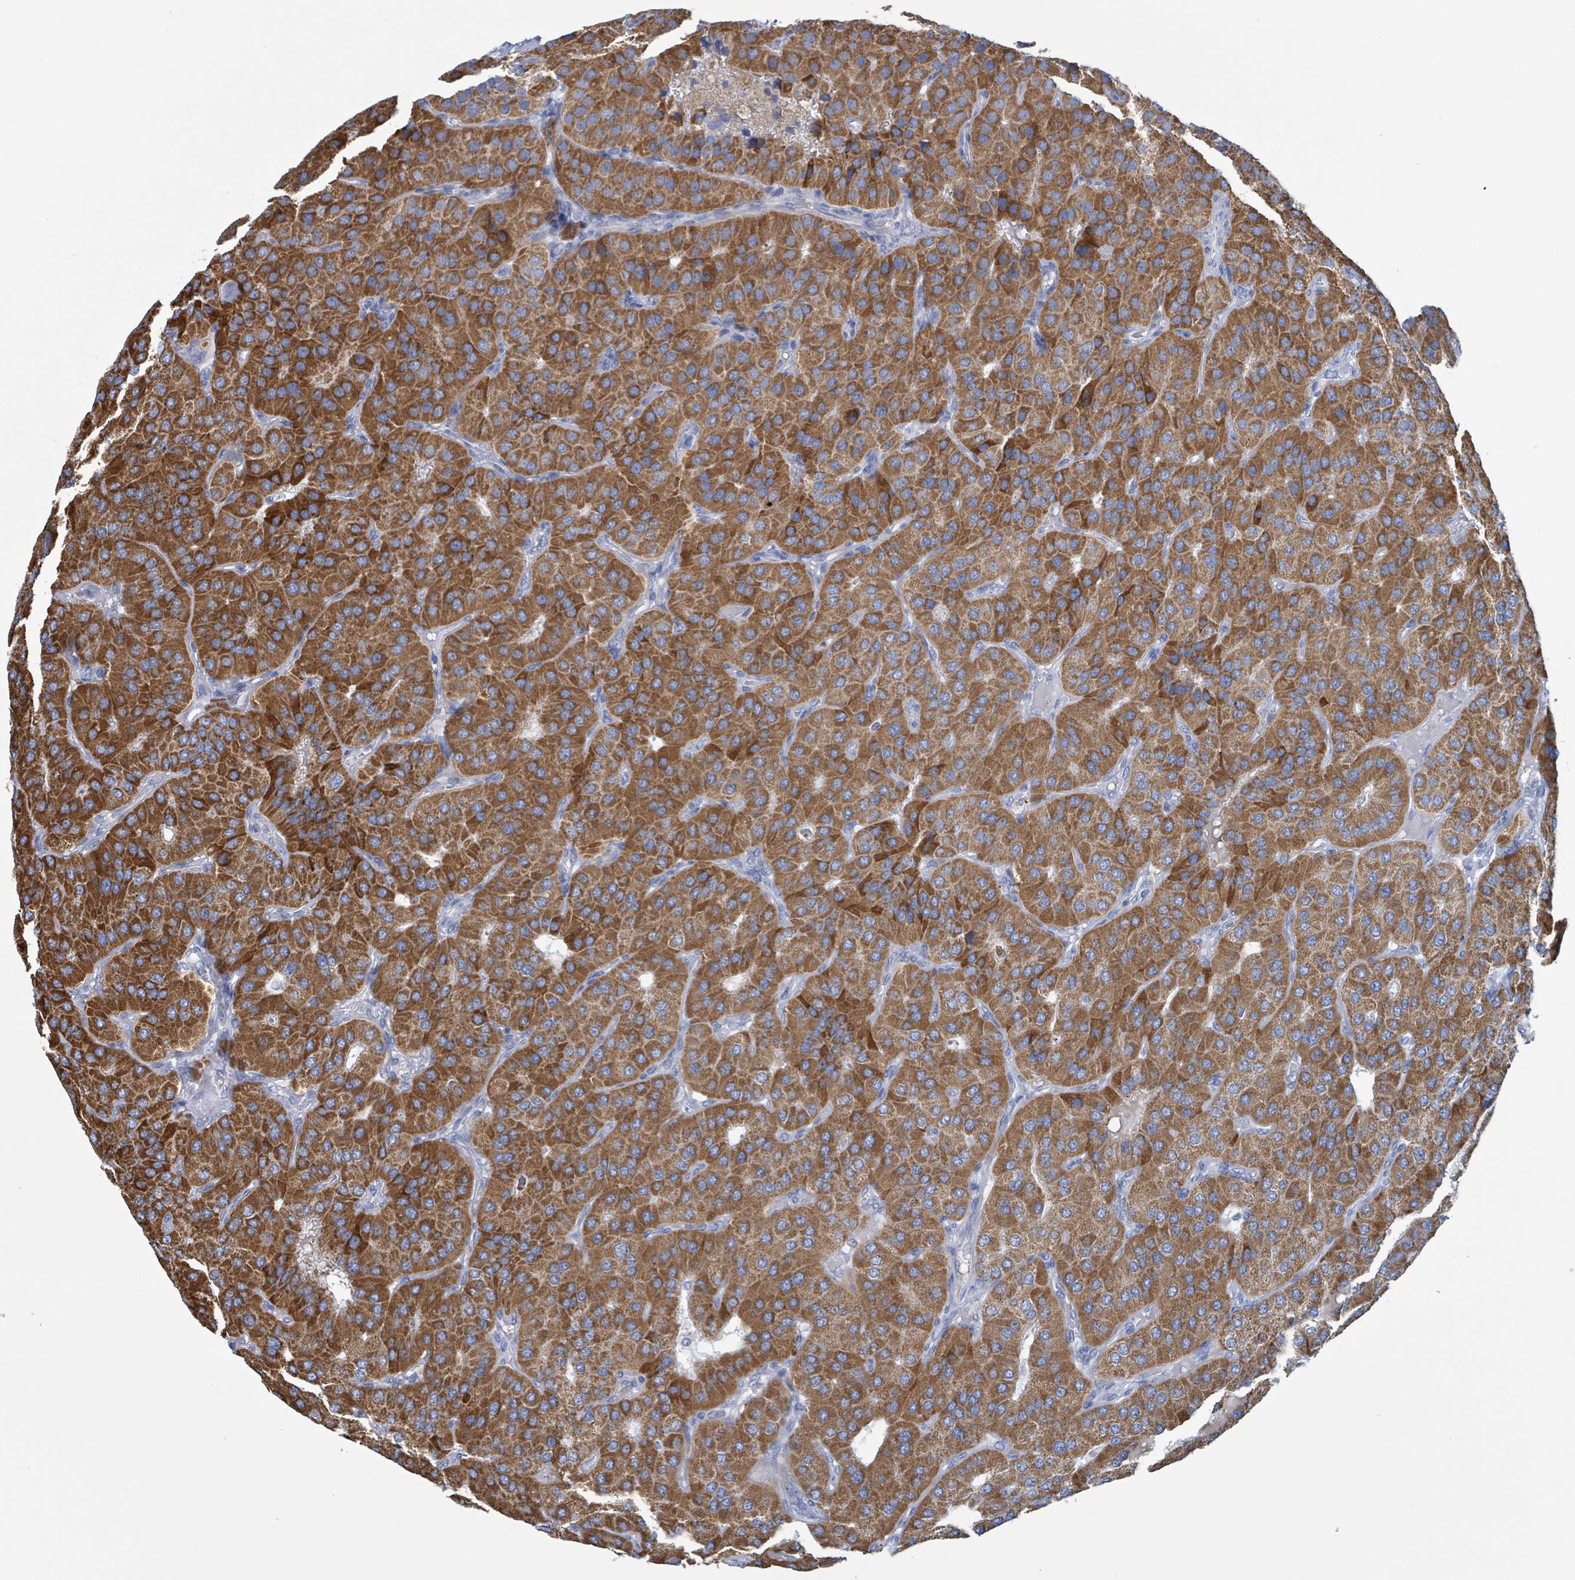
{"staining": {"intensity": "strong", "quantity": ">75%", "location": "cytoplasmic/membranous"}, "tissue": "parathyroid gland", "cell_type": "Glandular cells", "image_type": "normal", "snomed": [{"axis": "morphology", "description": "Normal tissue, NOS"}, {"axis": "morphology", "description": "Adenoma, NOS"}, {"axis": "topography", "description": "Parathyroid gland"}], "caption": "IHC of unremarkable parathyroid gland shows high levels of strong cytoplasmic/membranous staining in about >75% of glandular cells. (brown staining indicates protein expression, while blue staining denotes nuclei).", "gene": "AKR1C4", "patient": {"sex": "female", "age": 86}}